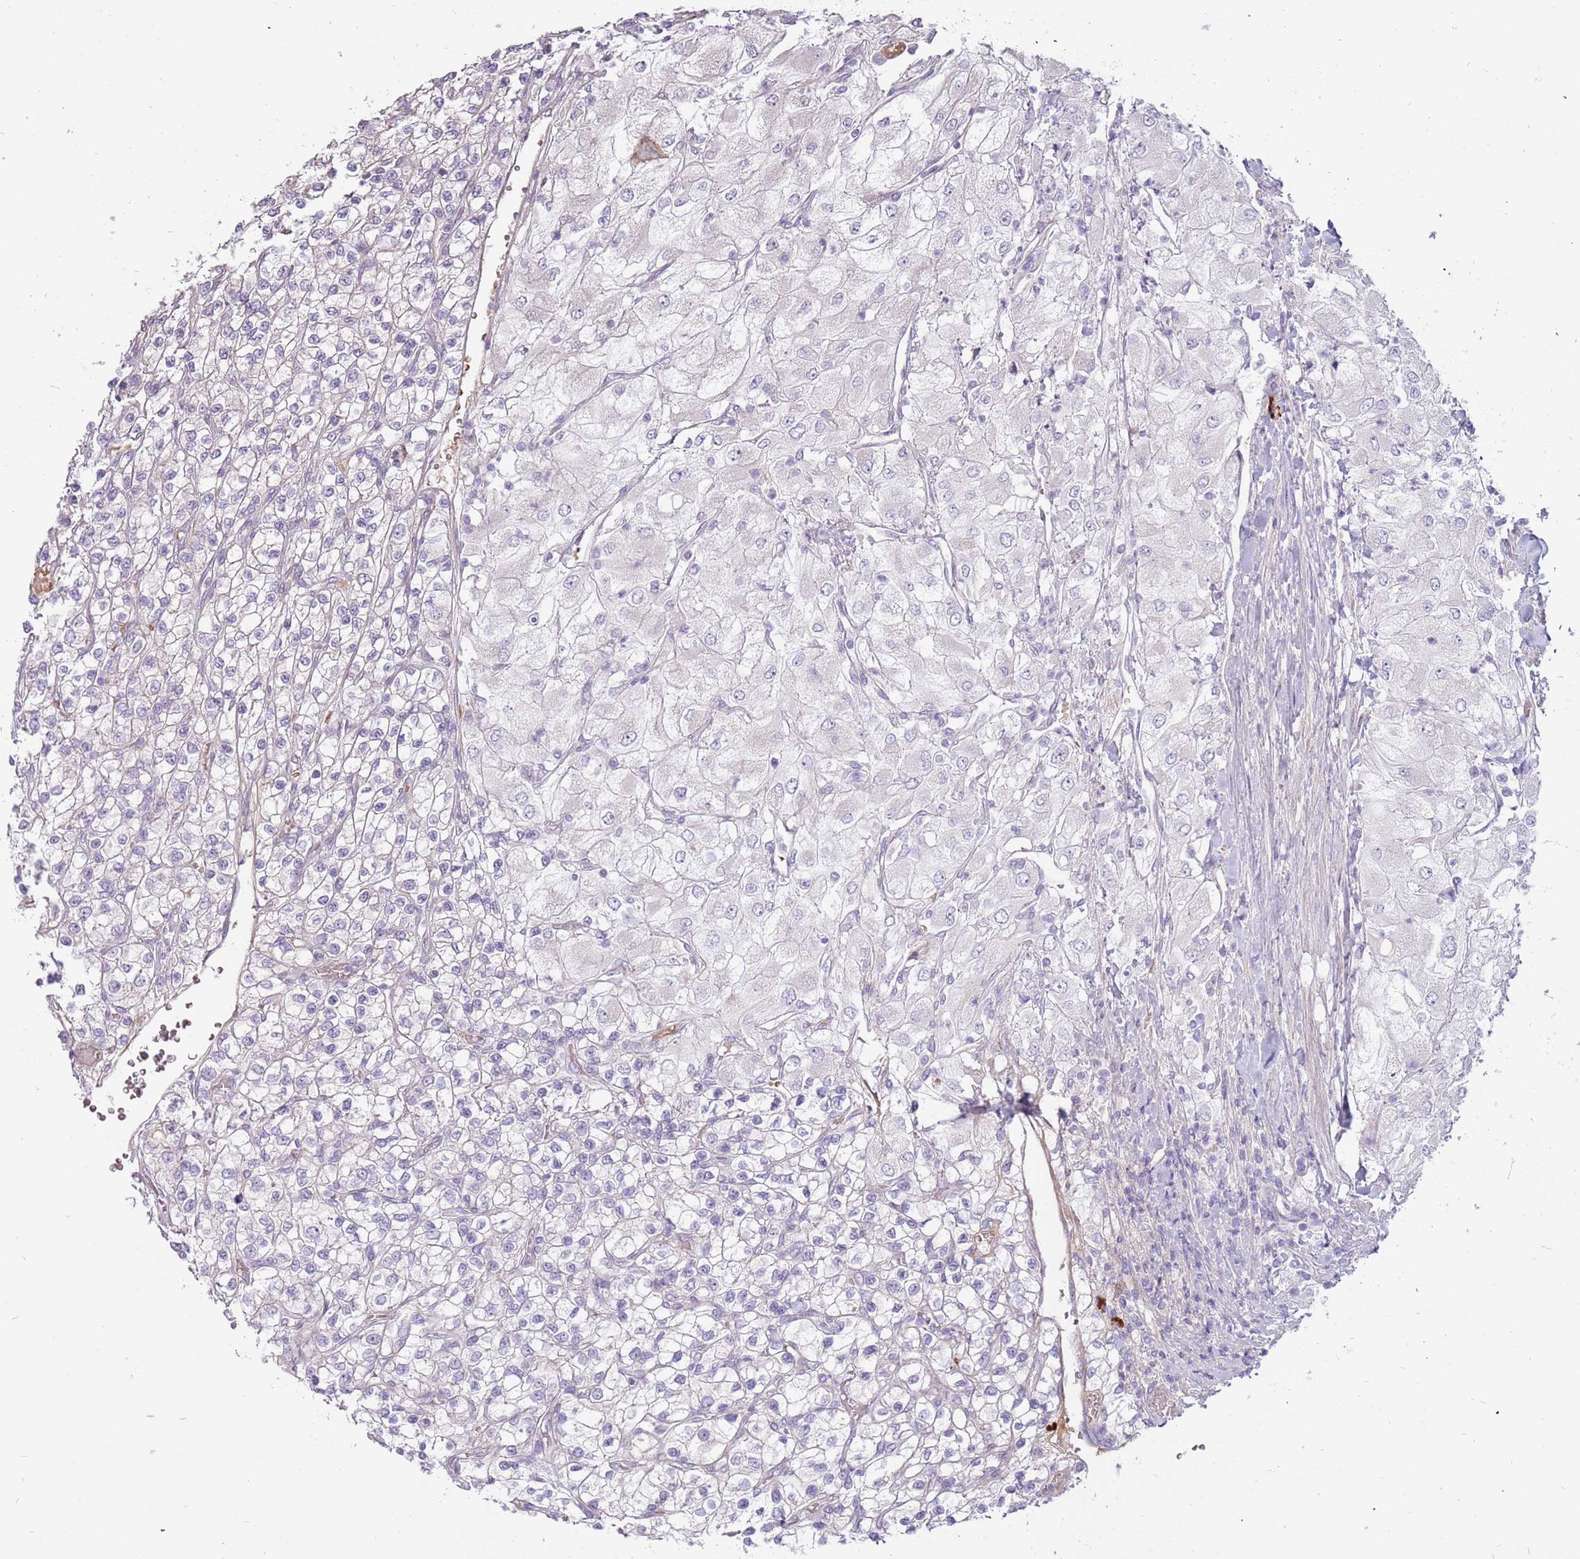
{"staining": {"intensity": "negative", "quantity": "none", "location": "none"}, "tissue": "renal cancer", "cell_type": "Tumor cells", "image_type": "cancer", "snomed": [{"axis": "morphology", "description": "Adenocarcinoma, NOS"}, {"axis": "topography", "description": "Kidney"}], "caption": "IHC of human adenocarcinoma (renal) displays no expression in tumor cells.", "gene": "MCUB", "patient": {"sex": "male", "age": 80}}